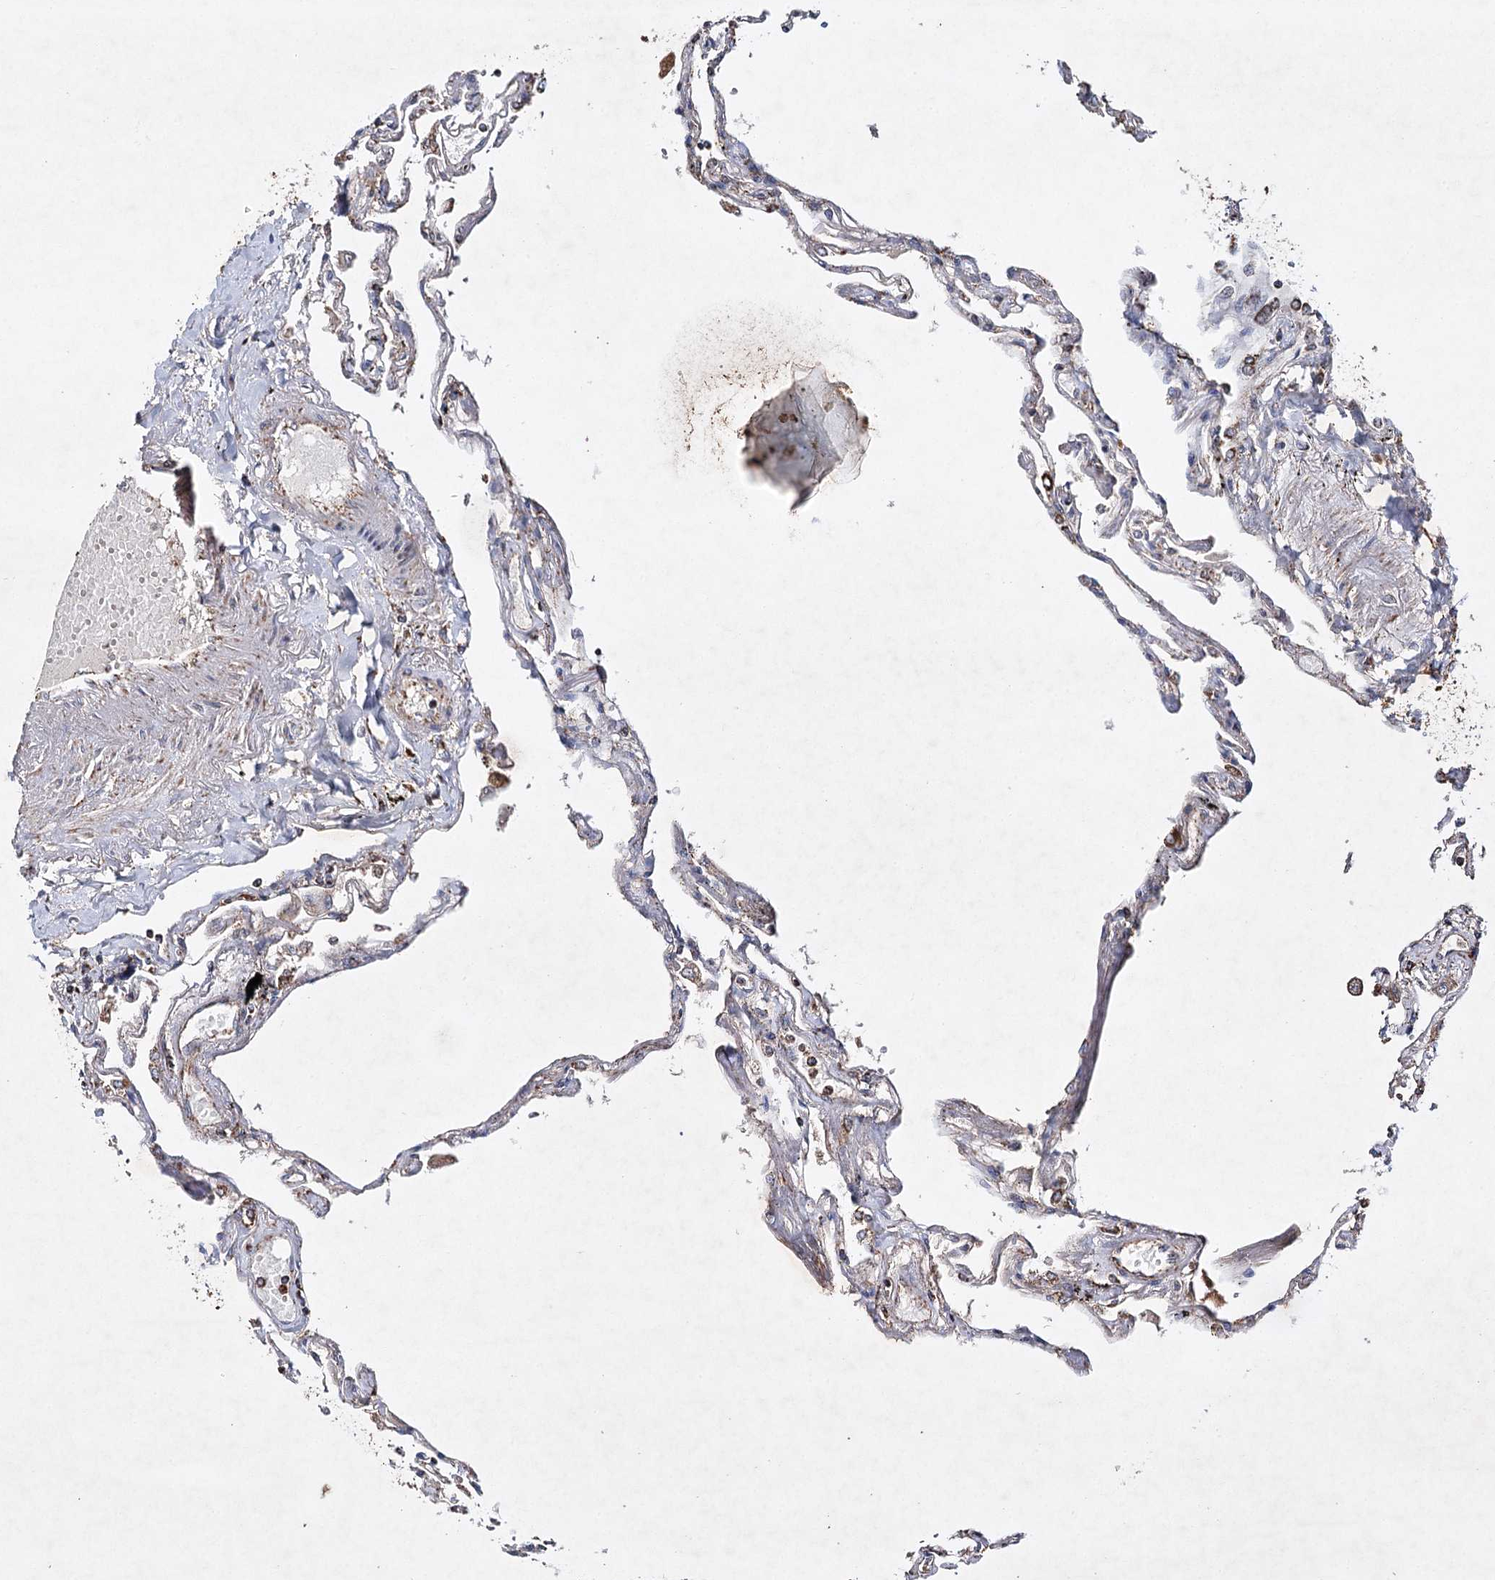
{"staining": {"intensity": "moderate", "quantity": "<25%", "location": "cytoplasmic/membranous"}, "tissue": "lung", "cell_type": "Alveolar cells", "image_type": "normal", "snomed": [{"axis": "morphology", "description": "Normal tissue, NOS"}, {"axis": "topography", "description": "Lung"}], "caption": "The histopathology image demonstrates immunohistochemical staining of unremarkable lung. There is moderate cytoplasmic/membranous expression is identified in about <25% of alveolar cells.", "gene": "PIK3CB", "patient": {"sex": "female", "age": 67}}